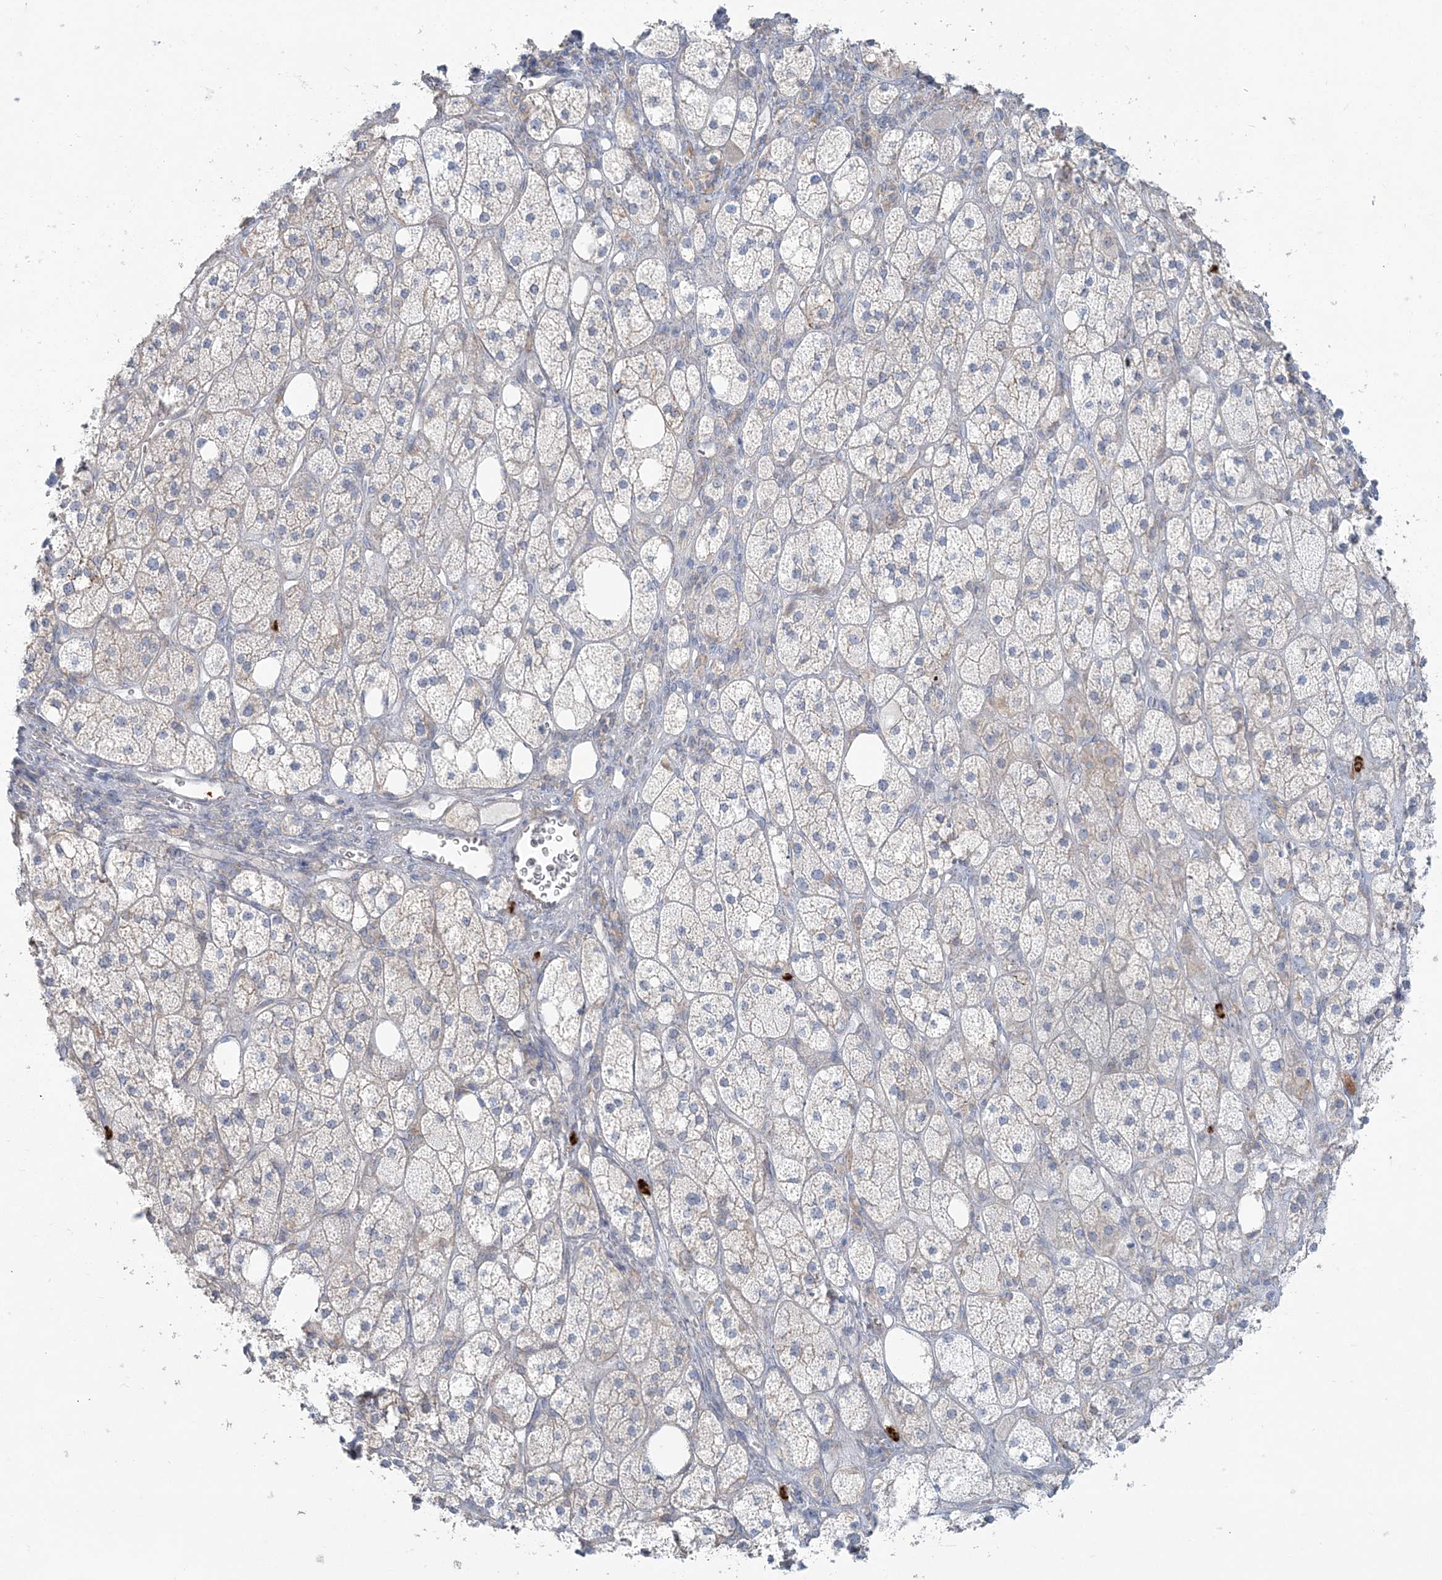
{"staining": {"intensity": "weak", "quantity": "<25%", "location": "cytoplasmic/membranous"}, "tissue": "adrenal gland", "cell_type": "Glandular cells", "image_type": "normal", "snomed": [{"axis": "morphology", "description": "Normal tissue, NOS"}, {"axis": "topography", "description": "Adrenal gland"}], "caption": "A photomicrograph of human adrenal gland is negative for staining in glandular cells. Nuclei are stained in blue.", "gene": "CCNJ", "patient": {"sex": "male", "age": 61}}